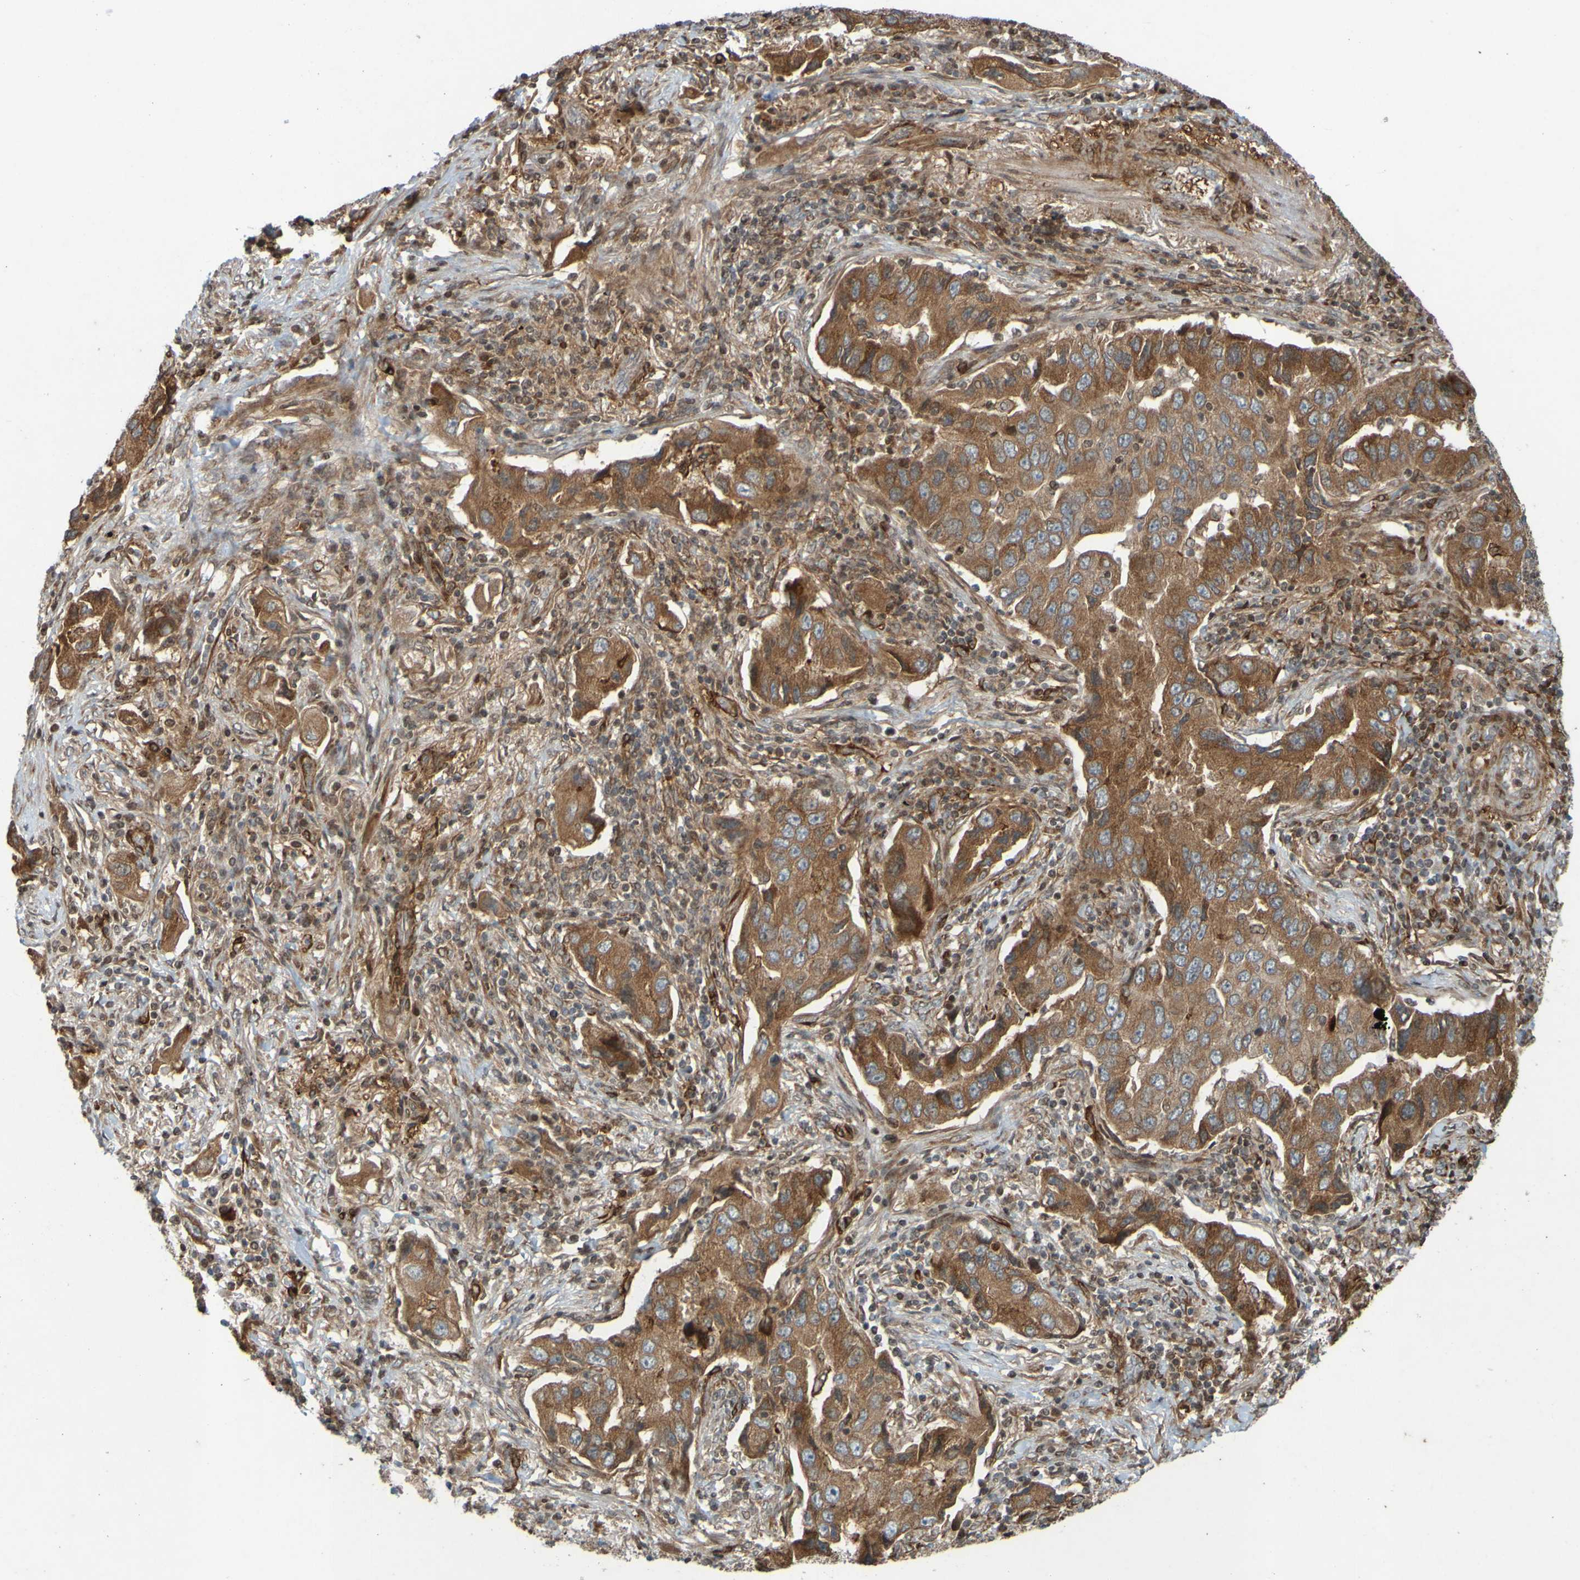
{"staining": {"intensity": "moderate", "quantity": ">75%", "location": "cytoplasmic/membranous"}, "tissue": "lung cancer", "cell_type": "Tumor cells", "image_type": "cancer", "snomed": [{"axis": "morphology", "description": "Adenocarcinoma, NOS"}, {"axis": "topography", "description": "Lung"}], "caption": "Brown immunohistochemical staining in human lung cancer (adenocarcinoma) shows moderate cytoplasmic/membranous staining in approximately >75% of tumor cells. (brown staining indicates protein expression, while blue staining denotes nuclei).", "gene": "GUCY1A1", "patient": {"sex": "female", "age": 65}}